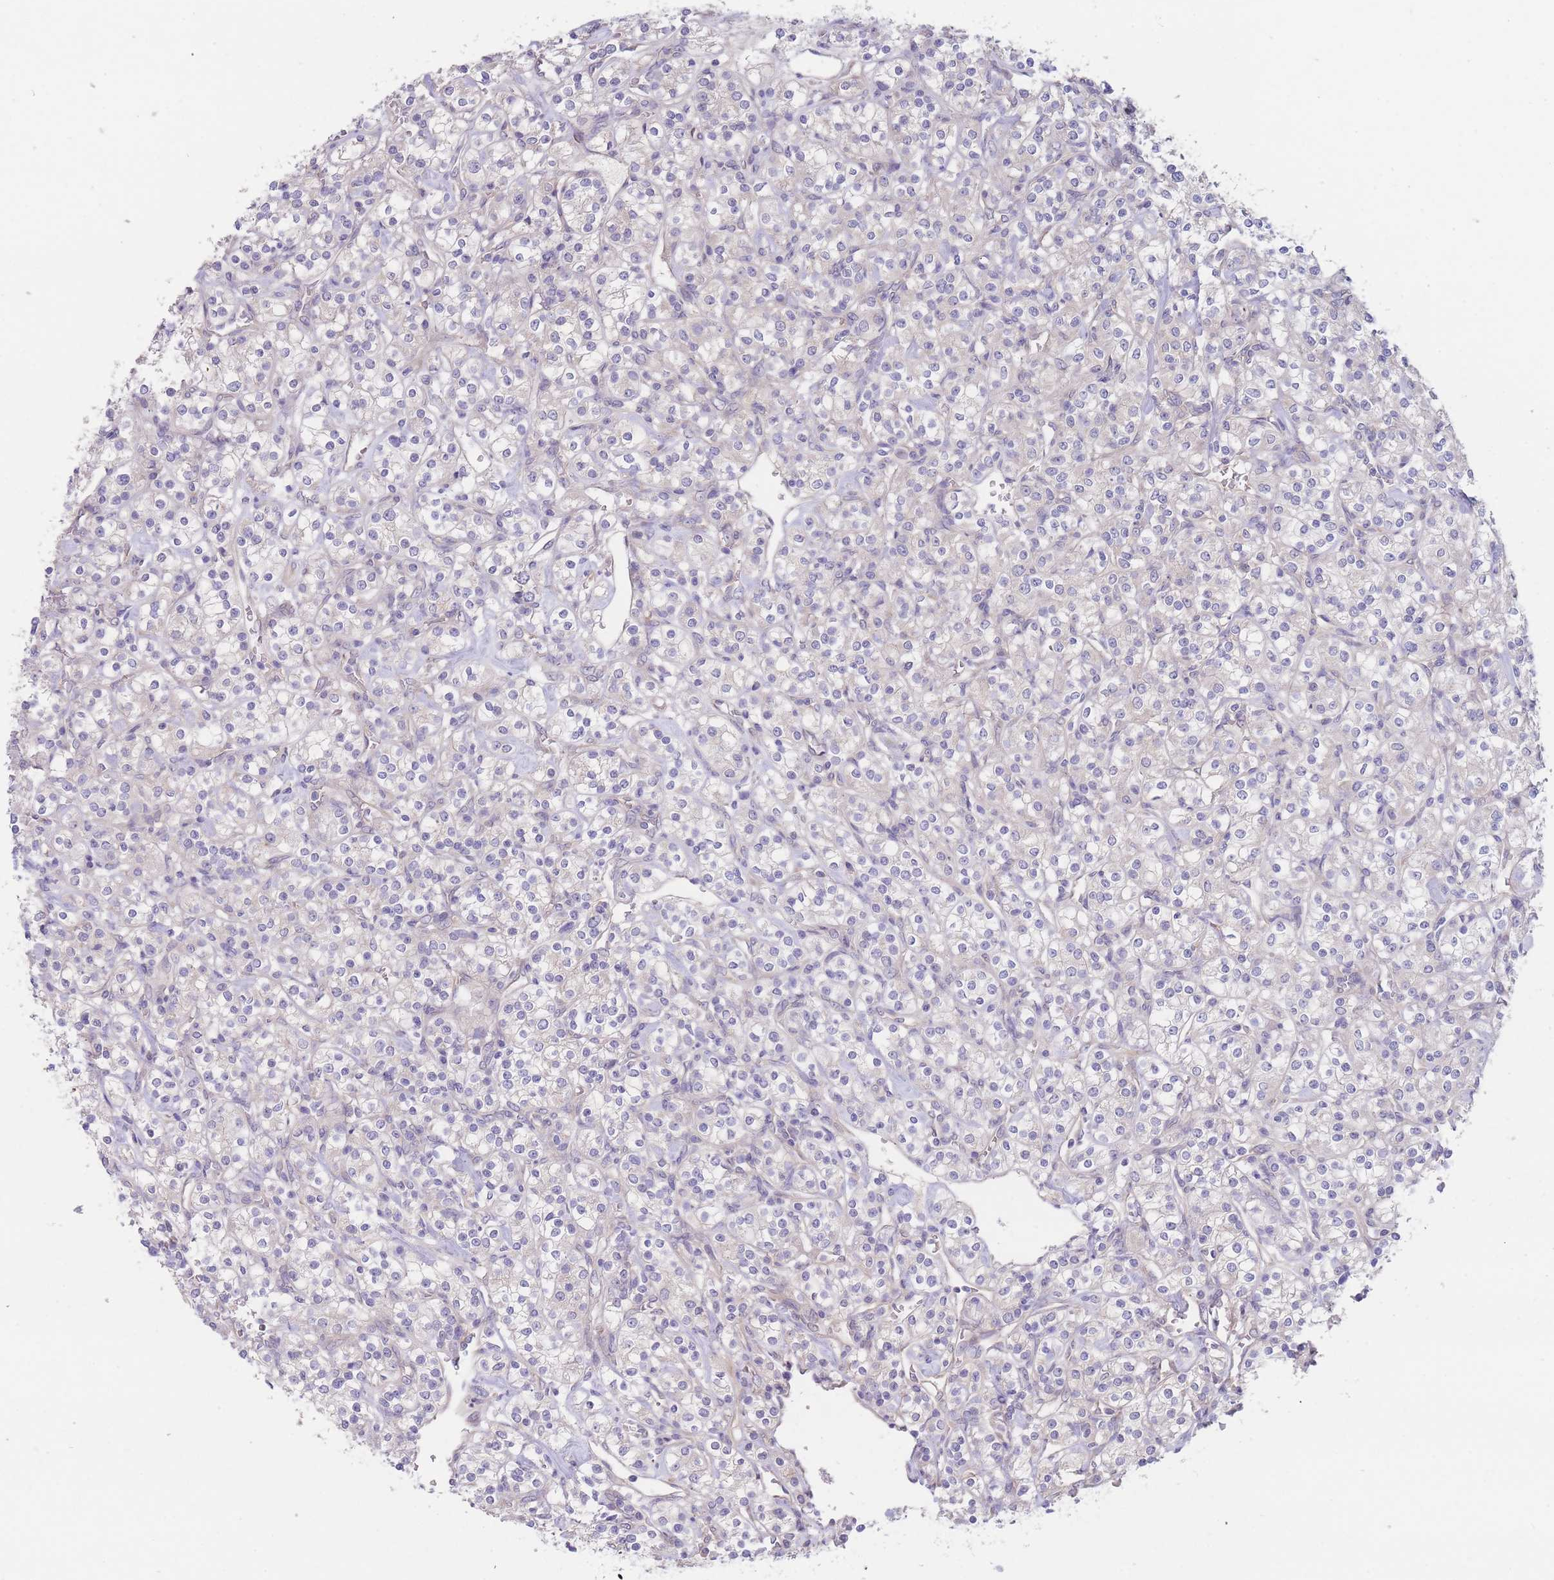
{"staining": {"intensity": "negative", "quantity": "none", "location": "none"}, "tissue": "renal cancer", "cell_type": "Tumor cells", "image_type": "cancer", "snomed": [{"axis": "morphology", "description": "Adenocarcinoma, NOS"}, {"axis": "topography", "description": "Kidney"}], "caption": "This is a histopathology image of immunohistochemistry (IHC) staining of renal cancer, which shows no expression in tumor cells.", "gene": "ZNF281", "patient": {"sex": "male", "age": 77}}